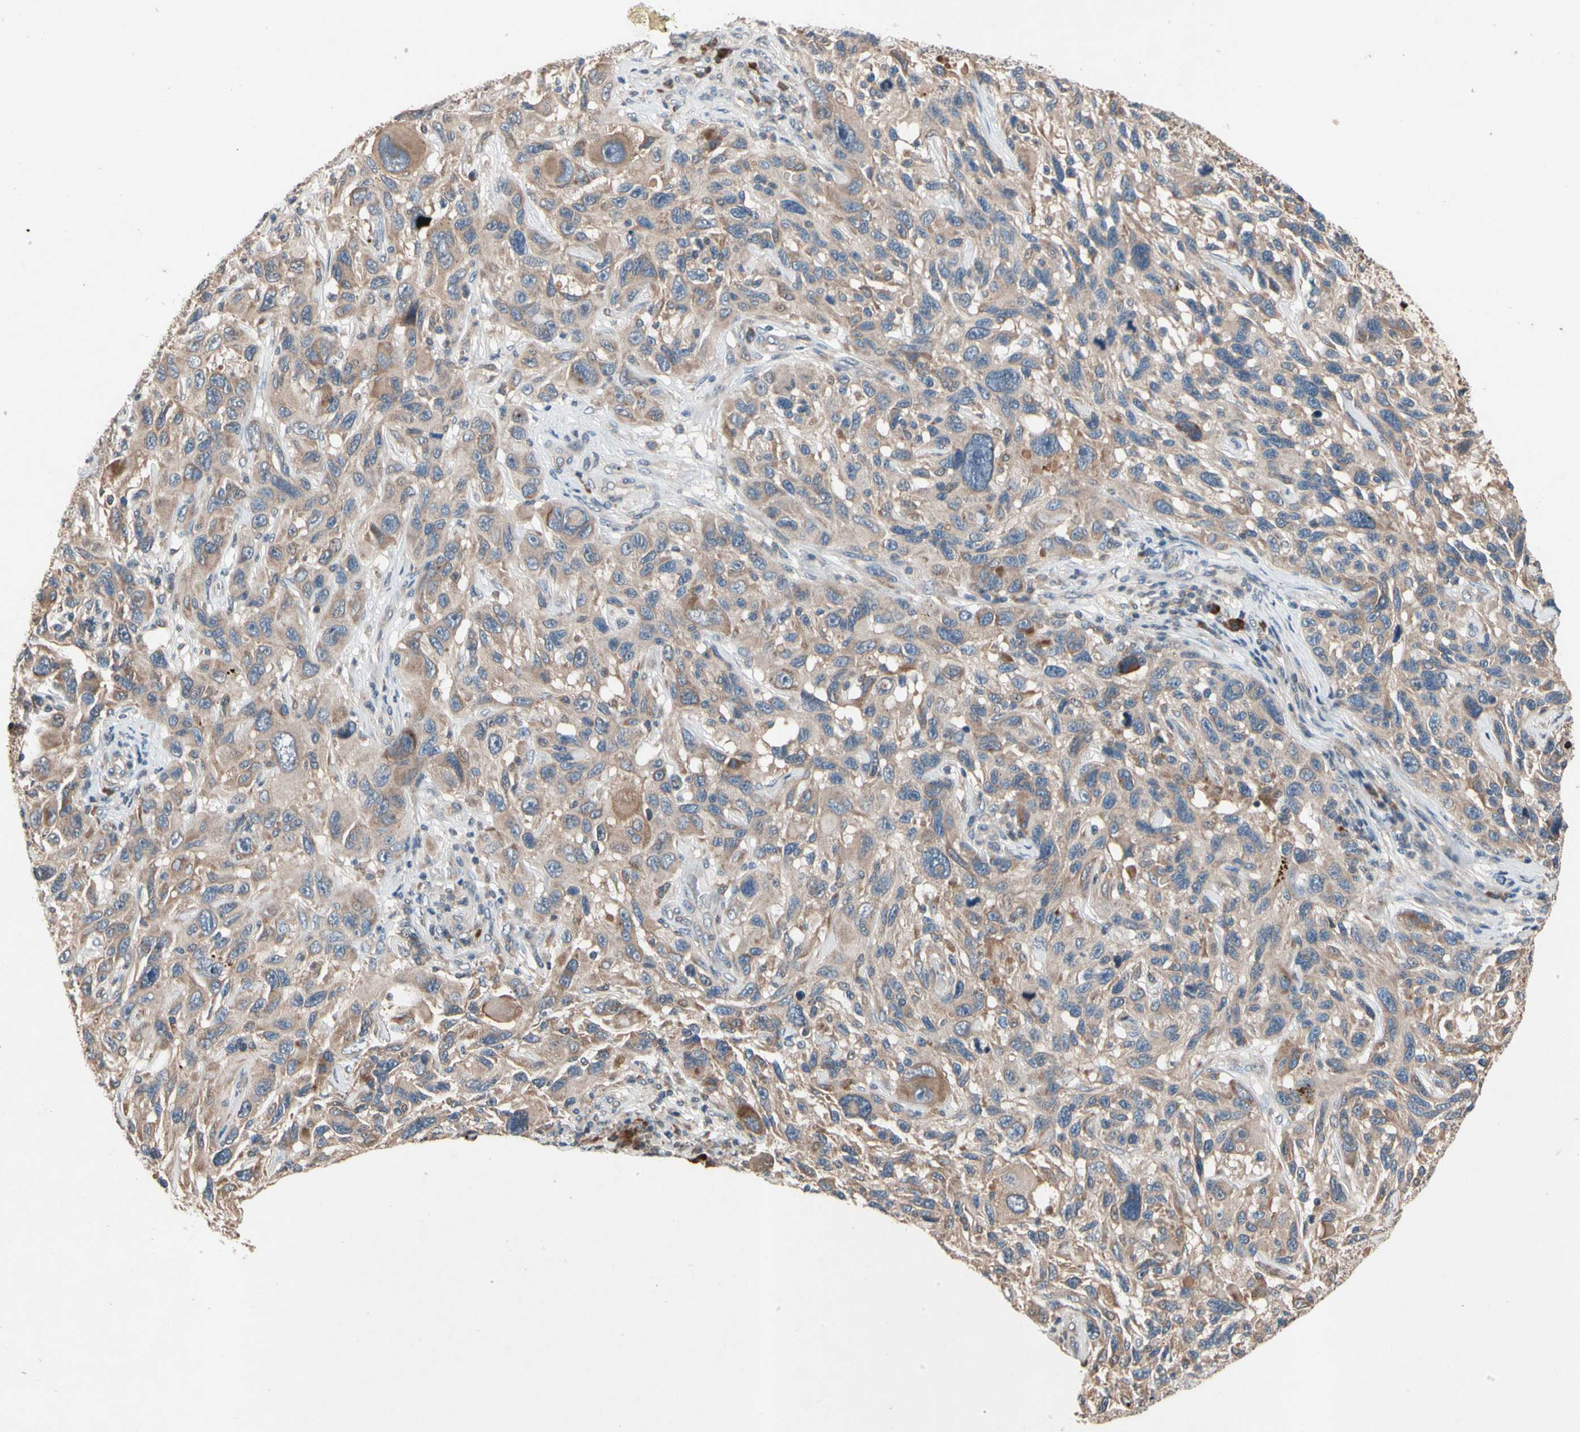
{"staining": {"intensity": "weak", "quantity": ">75%", "location": "cytoplasmic/membranous"}, "tissue": "melanoma", "cell_type": "Tumor cells", "image_type": "cancer", "snomed": [{"axis": "morphology", "description": "Malignant melanoma, NOS"}, {"axis": "topography", "description": "Skin"}], "caption": "A high-resolution histopathology image shows IHC staining of malignant melanoma, which displays weak cytoplasmic/membranous staining in about >75% of tumor cells.", "gene": "PRDX4", "patient": {"sex": "male", "age": 53}}